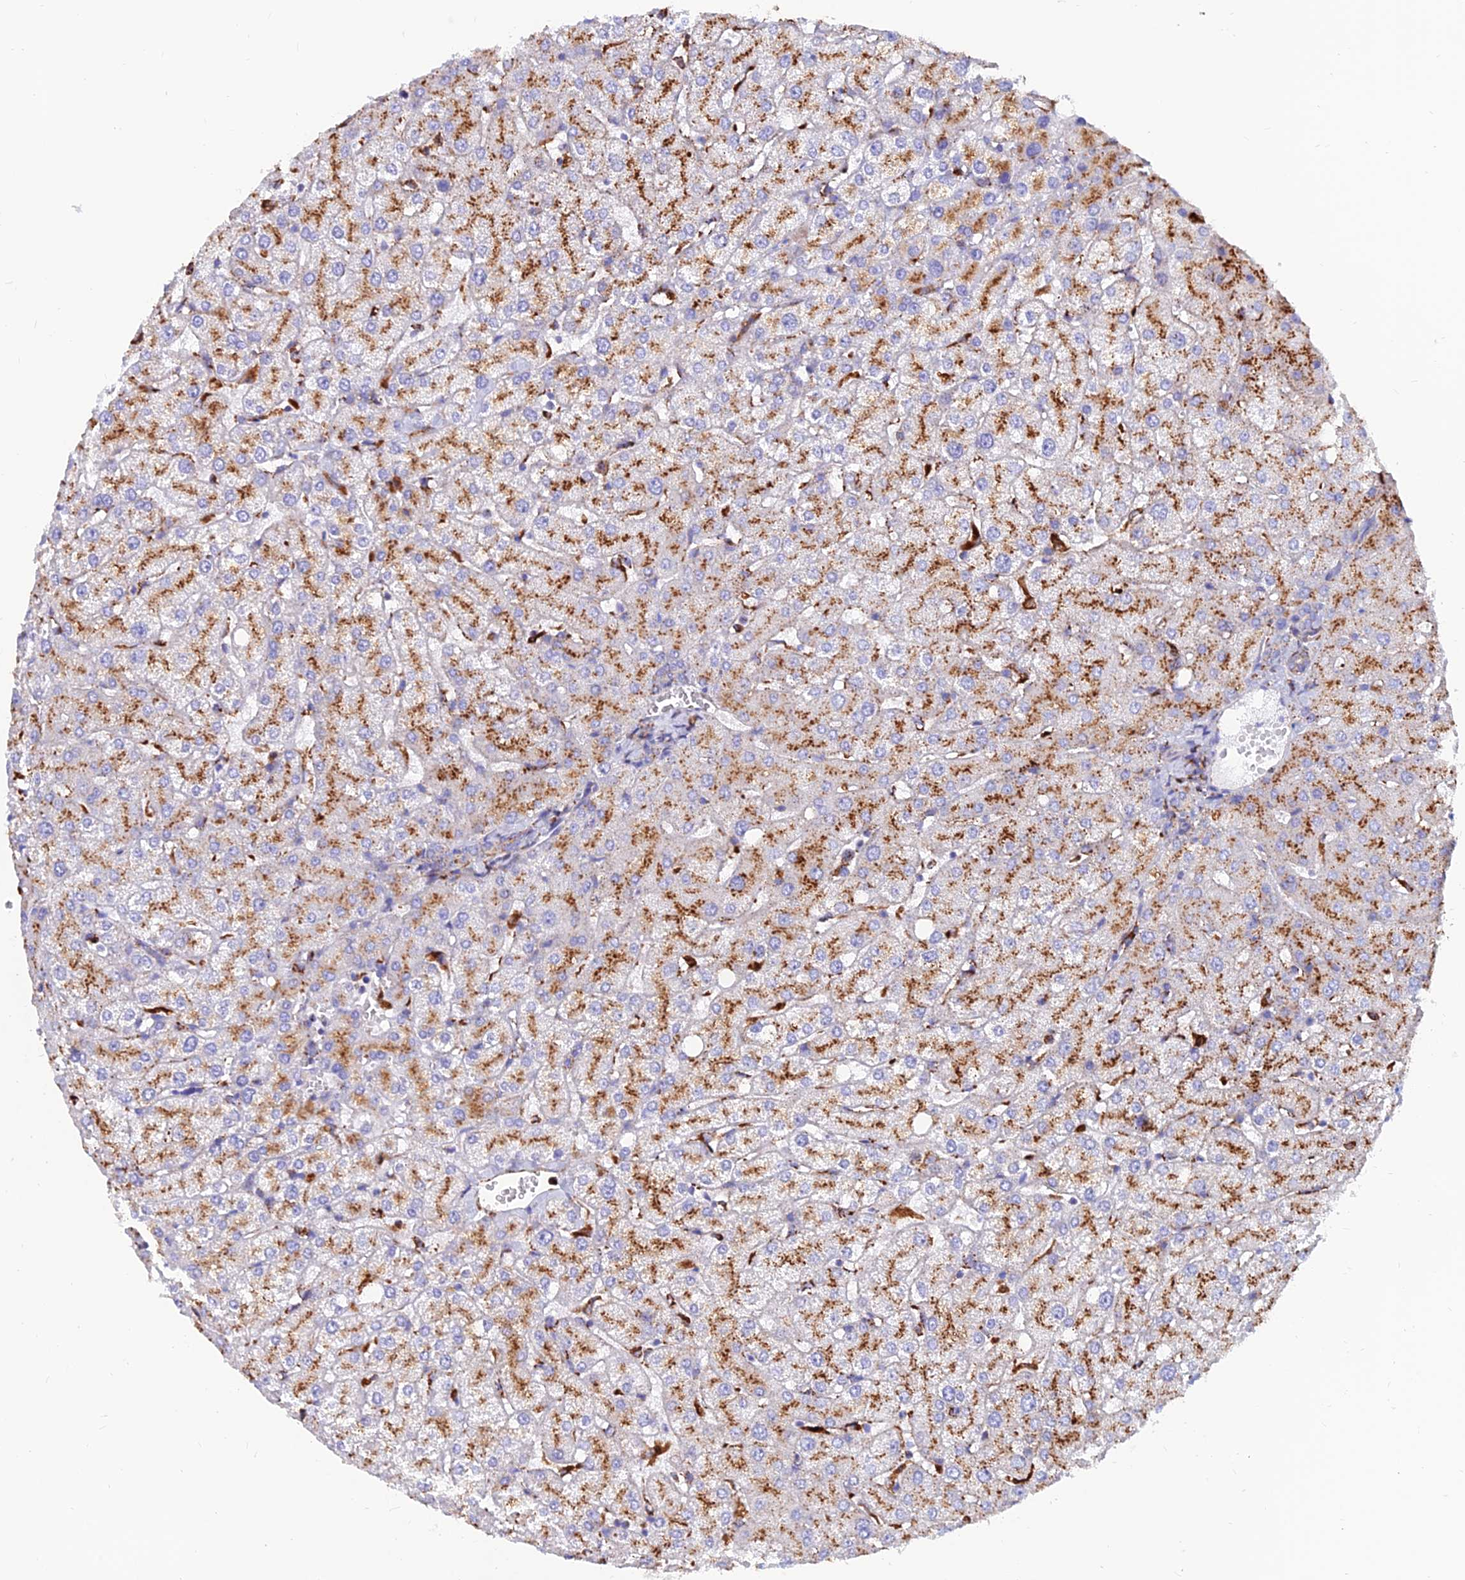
{"staining": {"intensity": "weak", "quantity": "25%-75%", "location": "cytoplasmic/membranous"}, "tissue": "liver", "cell_type": "Cholangiocytes", "image_type": "normal", "snomed": [{"axis": "morphology", "description": "Normal tissue, NOS"}, {"axis": "topography", "description": "Liver"}], "caption": "Benign liver displays weak cytoplasmic/membranous staining in approximately 25%-75% of cholangiocytes (IHC, brightfield microscopy, high magnification)..", "gene": "SPNS1", "patient": {"sex": "female", "age": 54}}